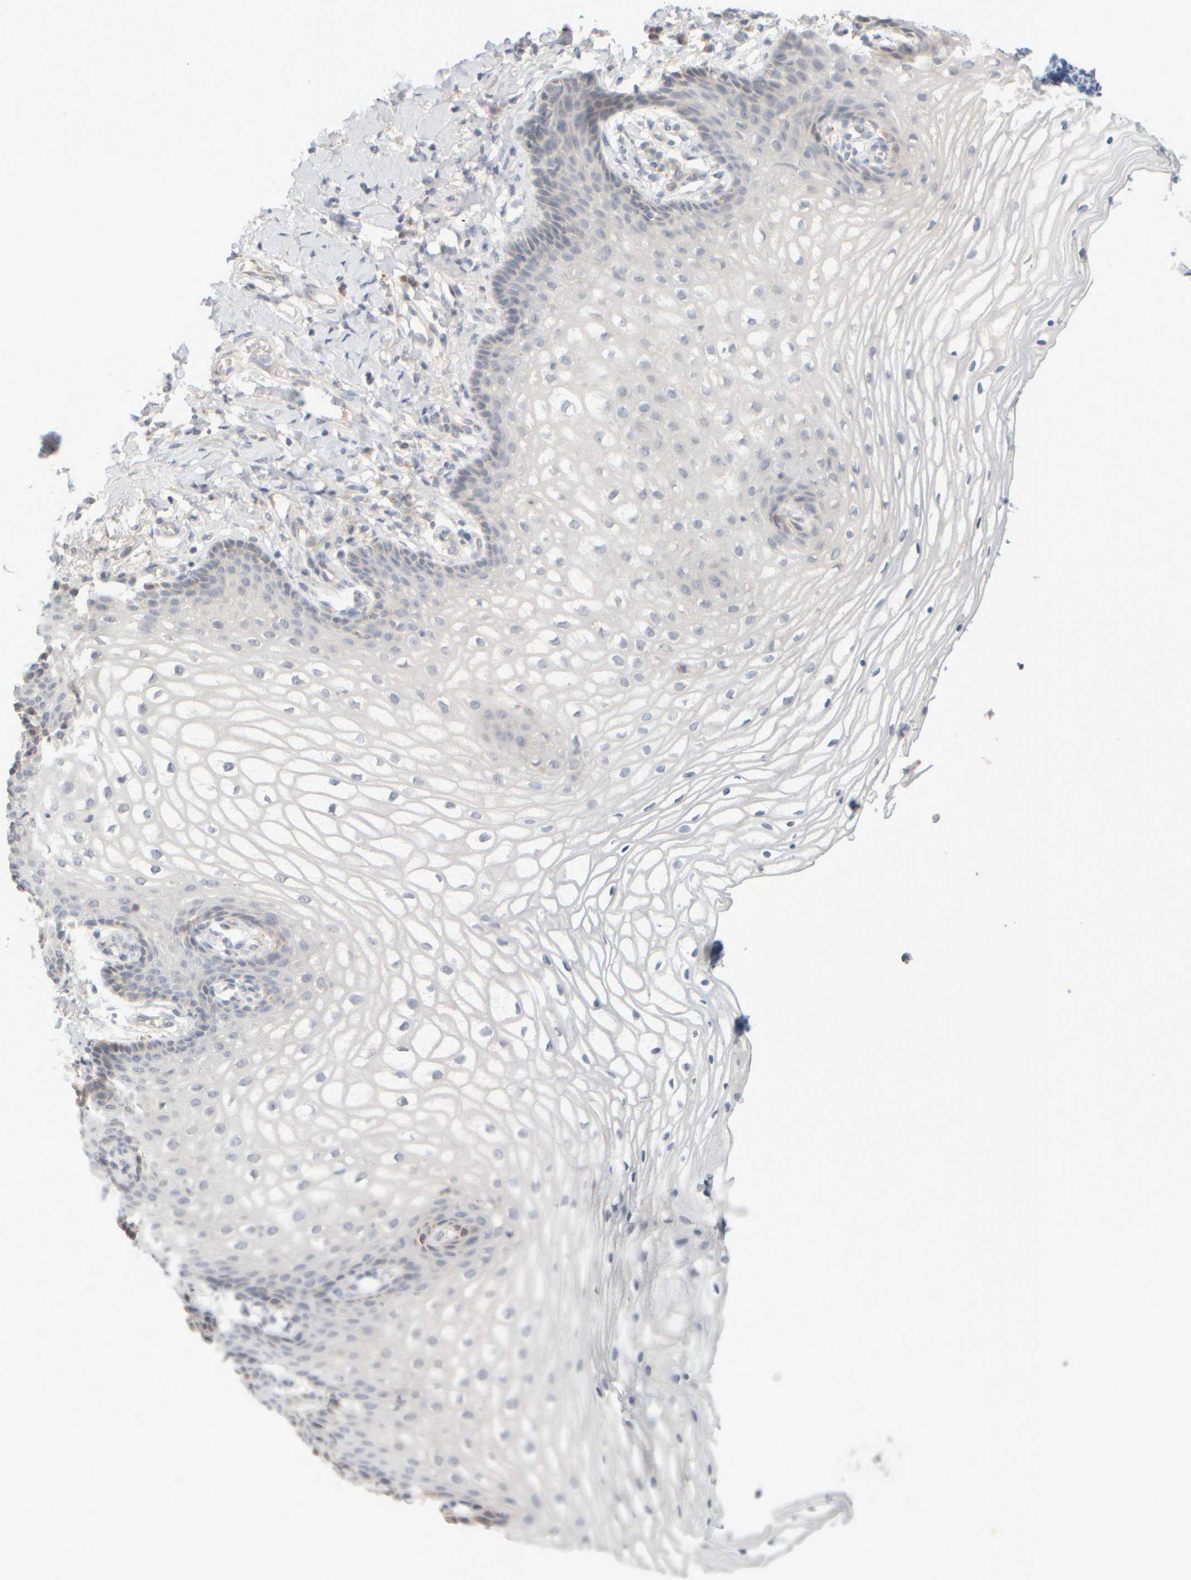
{"staining": {"intensity": "negative", "quantity": "none", "location": "none"}, "tissue": "vagina", "cell_type": "Squamous epithelial cells", "image_type": "normal", "snomed": [{"axis": "morphology", "description": "Normal tissue, NOS"}, {"axis": "topography", "description": "Vagina"}], "caption": "The IHC micrograph has no significant staining in squamous epithelial cells of vagina.", "gene": "ZNF112", "patient": {"sex": "female", "age": 60}}